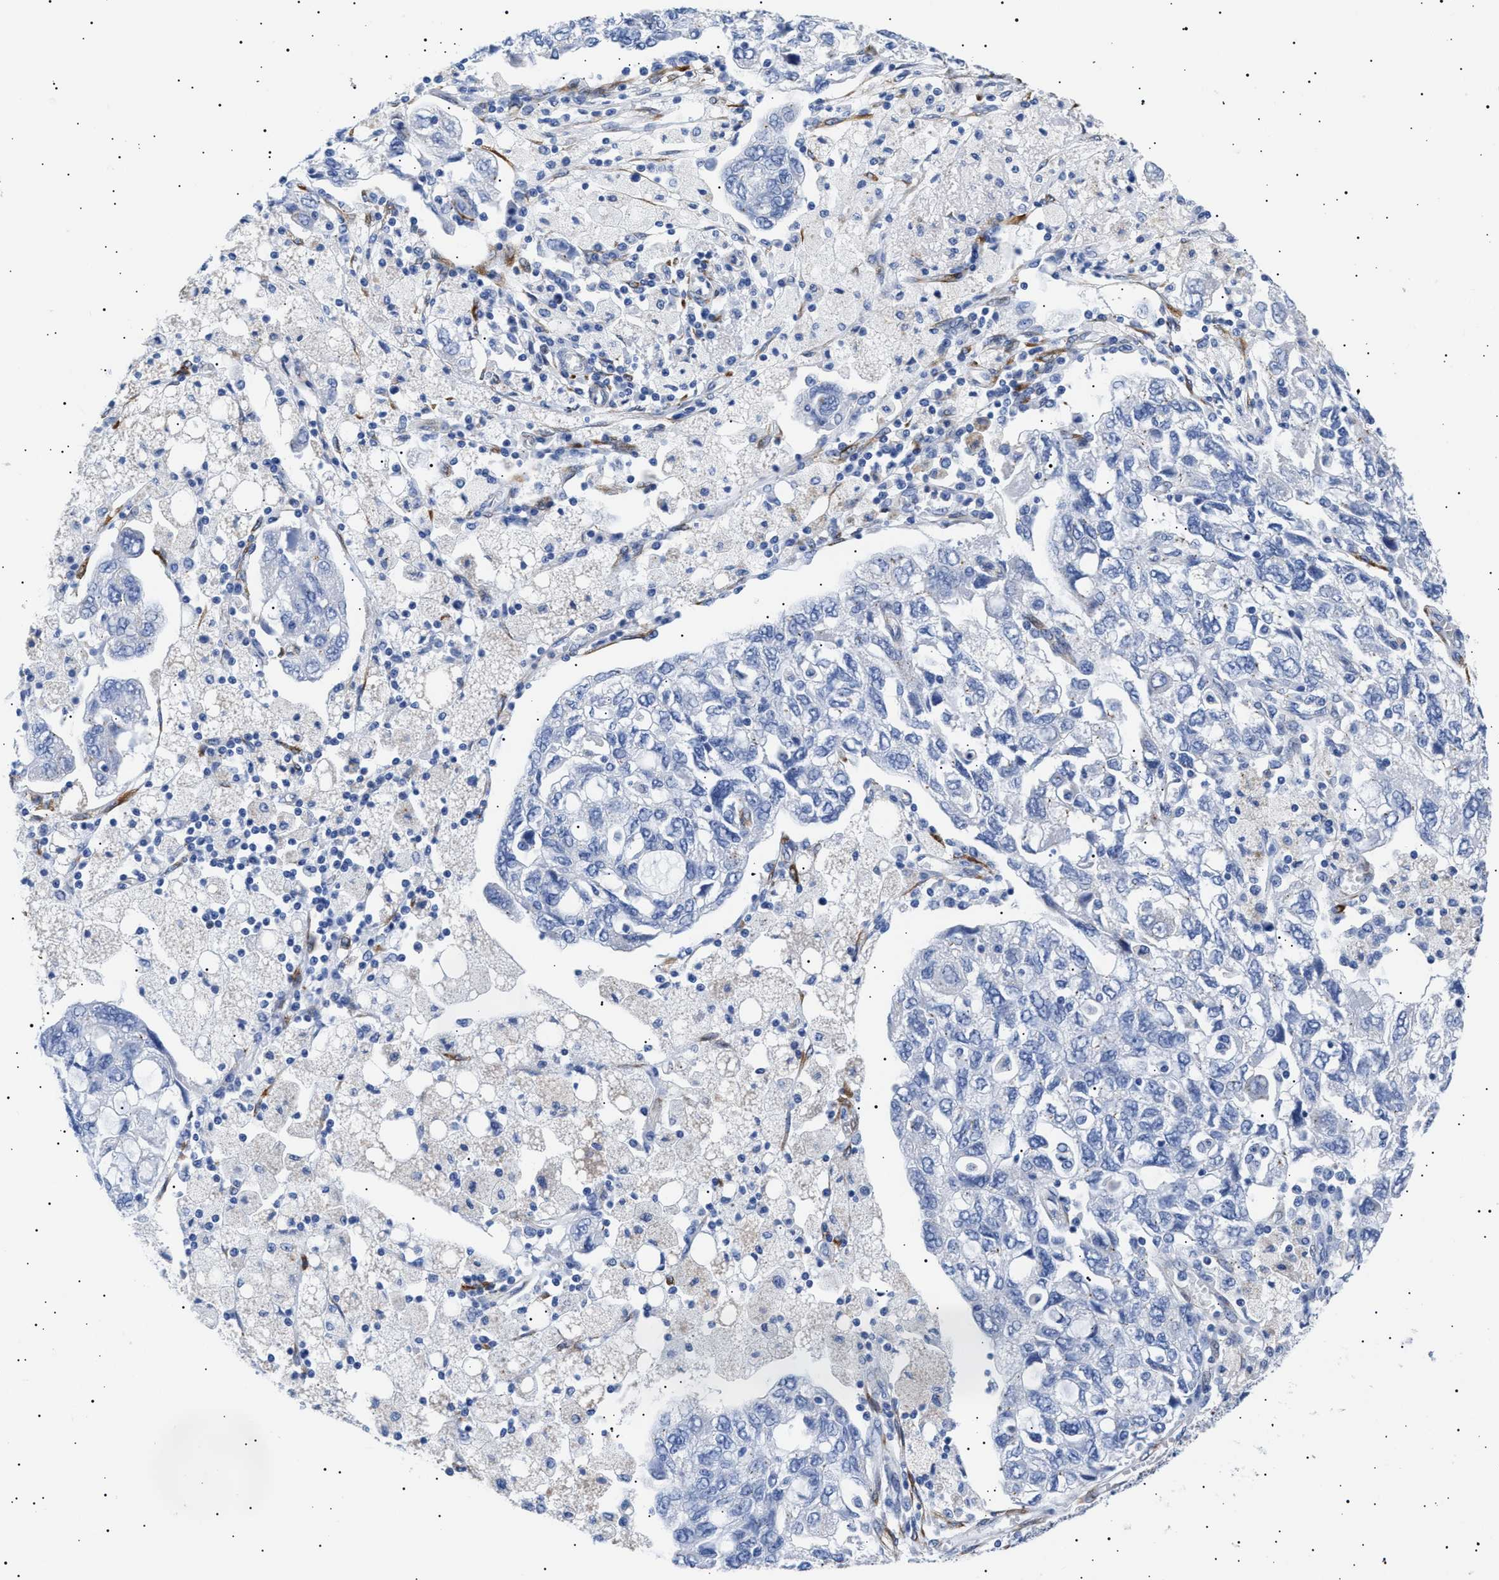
{"staining": {"intensity": "negative", "quantity": "none", "location": "none"}, "tissue": "ovarian cancer", "cell_type": "Tumor cells", "image_type": "cancer", "snomed": [{"axis": "morphology", "description": "Carcinoma, NOS"}, {"axis": "morphology", "description": "Cystadenocarcinoma, serous, NOS"}, {"axis": "topography", "description": "Ovary"}], "caption": "A photomicrograph of carcinoma (ovarian) stained for a protein displays no brown staining in tumor cells.", "gene": "HEMGN", "patient": {"sex": "female", "age": 69}}